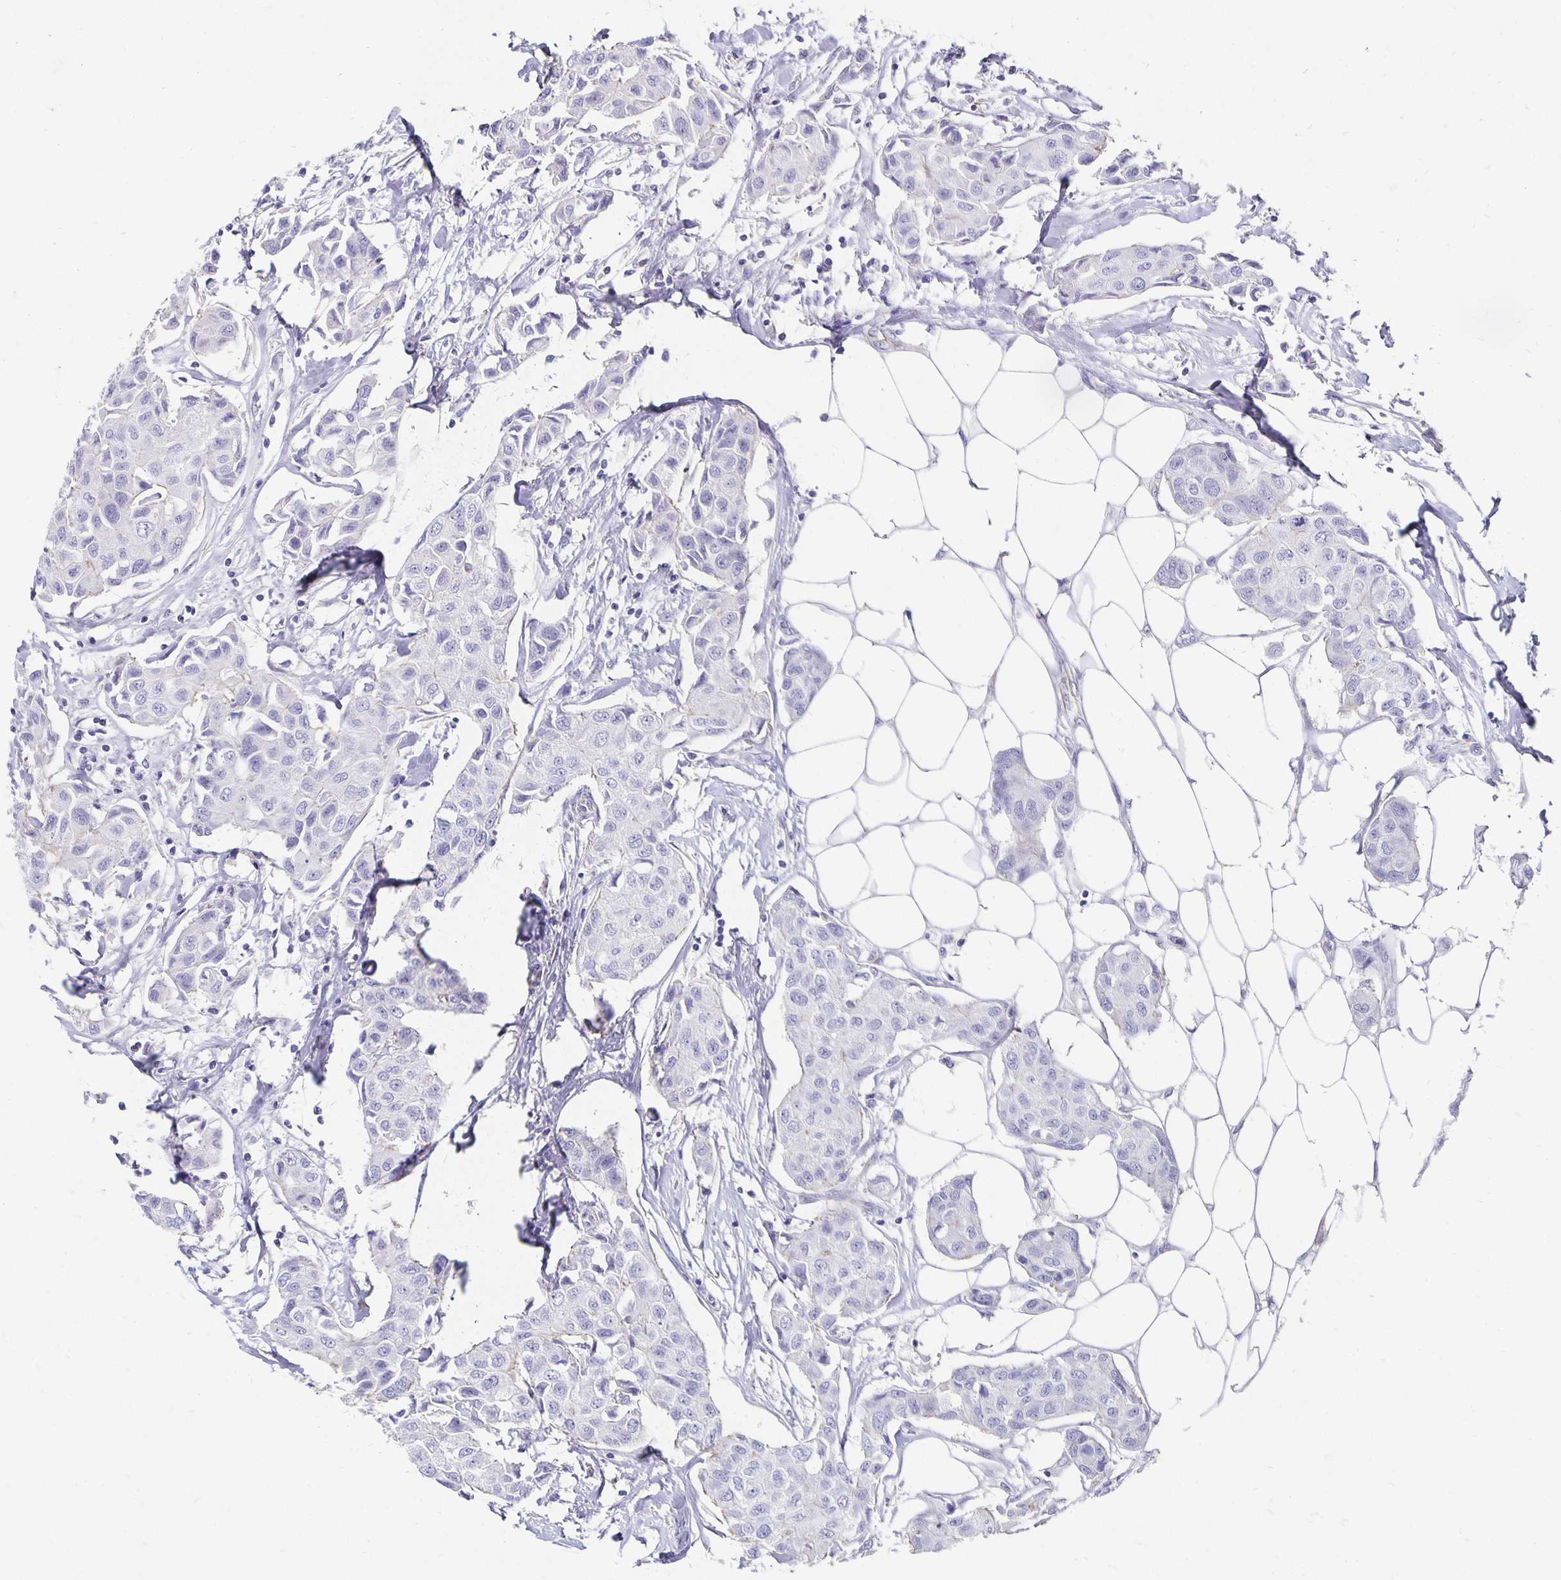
{"staining": {"intensity": "negative", "quantity": "none", "location": "none"}, "tissue": "breast cancer", "cell_type": "Tumor cells", "image_type": "cancer", "snomed": [{"axis": "morphology", "description": "Duct carcinoma"}, {"axis": "topography", "description": "Breast"}, {"axis": "topography", "description": "Lymph node"}], "caption": "Tumor cells are negative for protein expression in human intraductal carcinoma (breast). (DAB (3,3'-diaminobenzidine) immunohistochemistry visualized using brightfield microscopy, high magnification).", "gene": "APOB", "patient": {"sex": "female", "age": 80}}